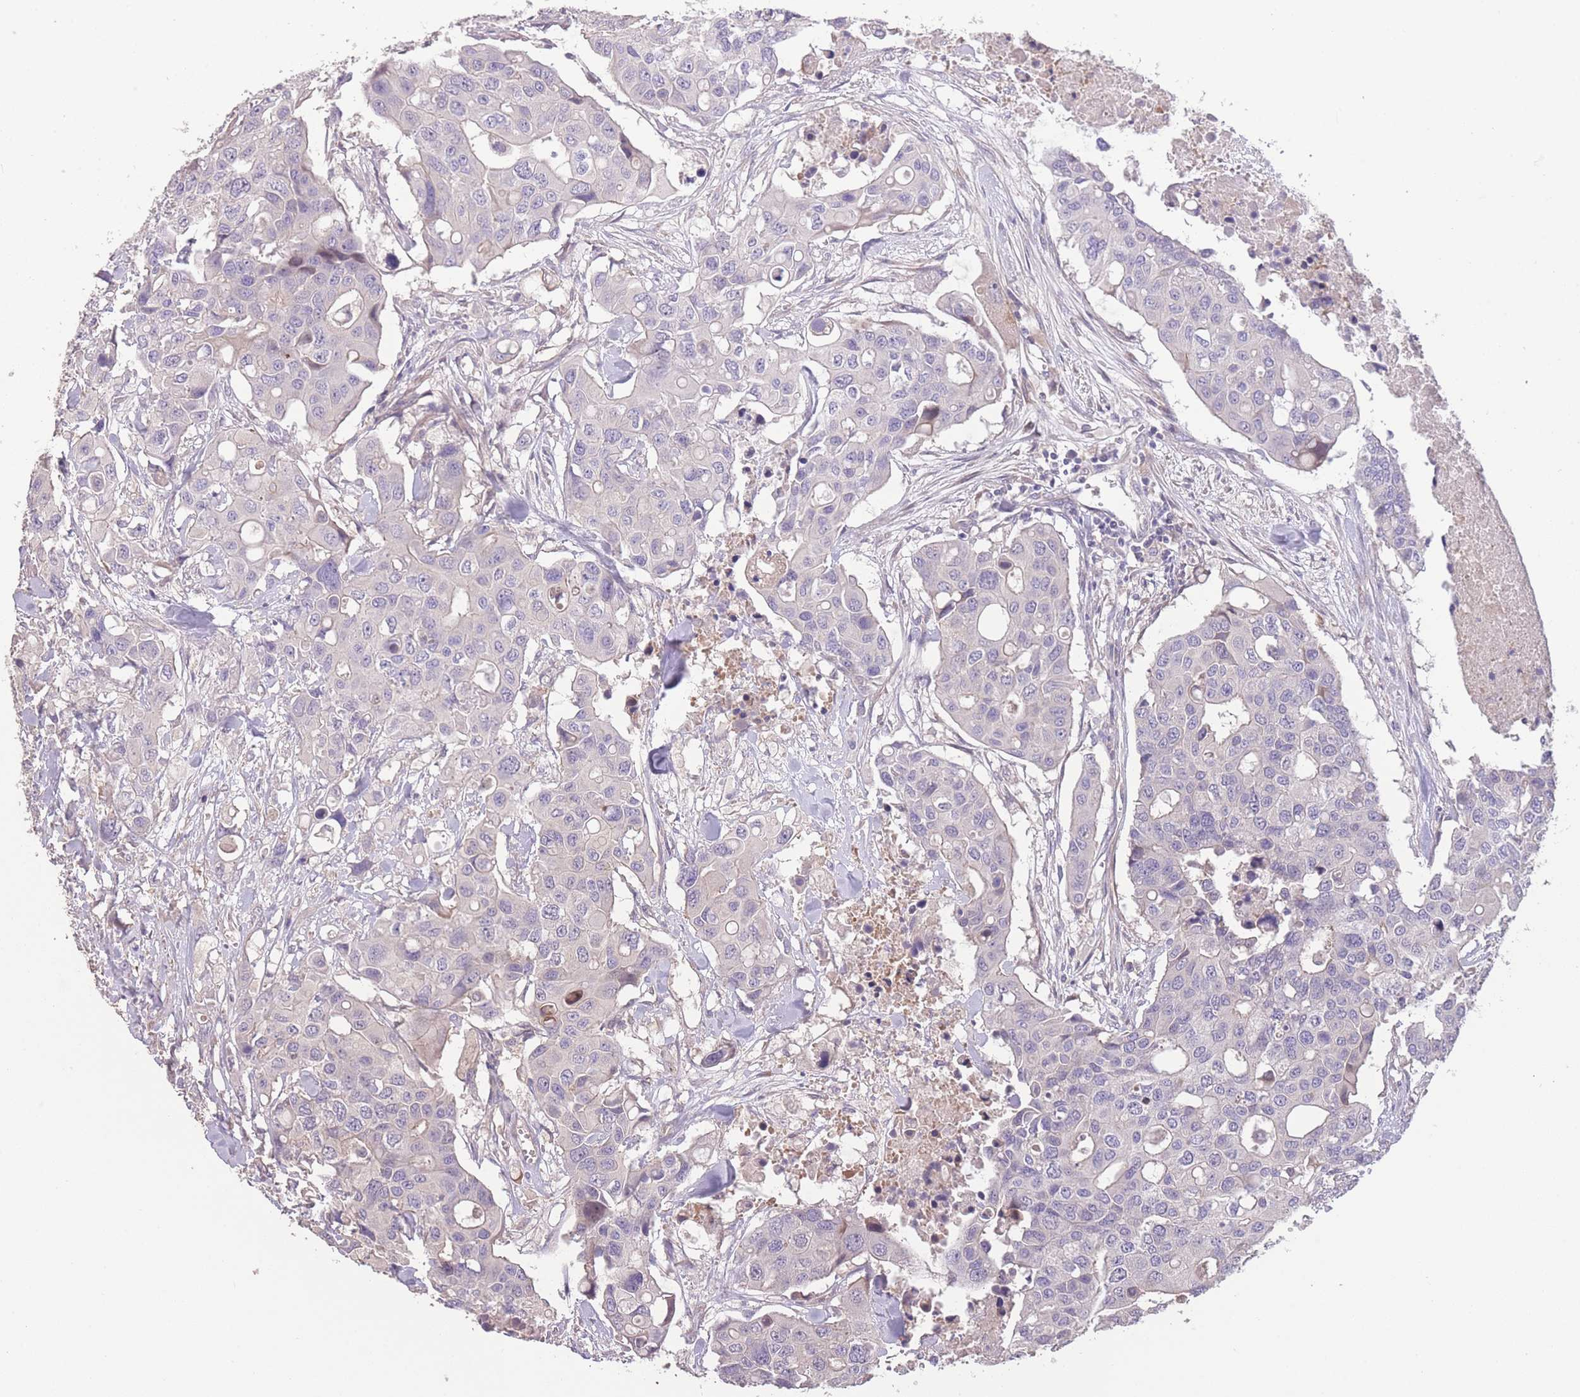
{"staining": {"intensity": "negative", "quantity": "none", "location": "none"}, "tissue": "colorectal cancer", "cell_type": "Tumor cells", "image_type": "cancer", "snomed": [{"axis": "morphology", "description": "Adenocarcinoma, NOS"}, {"axis": "topography", "description": "Colon"}], "caption": "DAB (3,3'-diaminobenzidine) immunohistochemical staining of colorectal adenocarcinoma exhibits no significant expression in tumor cells. The staining is performed using DAB brown chromogen with nuclei counter-stained in using hematoxylin.", "gene": "RSPH10B", "patient": {"sex": "male", "age": 77}}